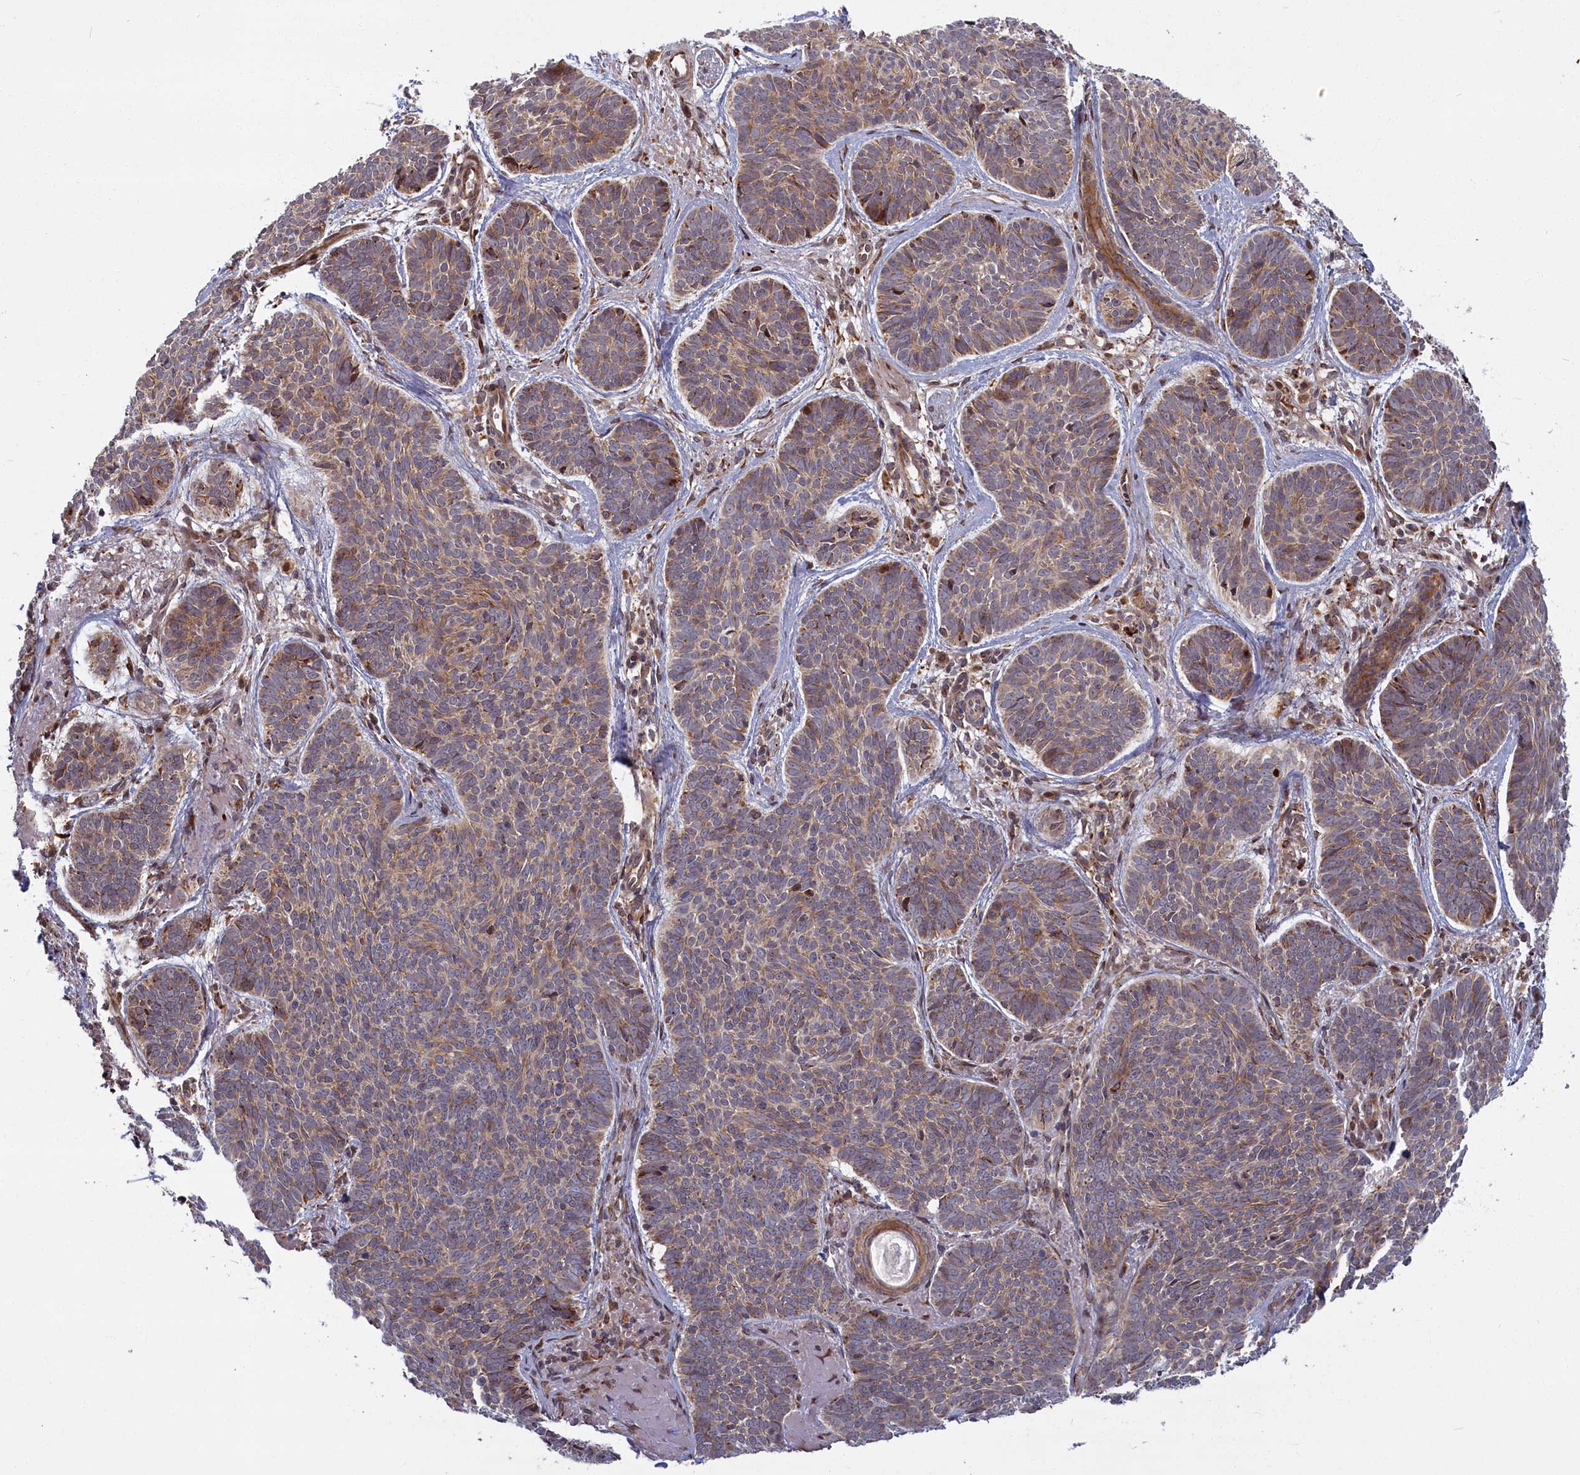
{"staining": {"intensity": "weak", "quantity": ">75%", "location": "cytoplasmic/membranous"}, "tissue": "skin cancer", "cell_type": "Tumor cells", "image_type": "cancer", "snomed": [{"axis": "morphology", "description": "Basal cell carcinoma"}, {"axis": "topography", "description": "Skin"}], "caption": "A low amount of weak cytoplasmic/membranous positivity is identified in about >75% of tumor cells in basal cell carcinoma (skin) tissue. The staining was performed using DAB (3,3'-diaminobenzidine), with brown indicating positive protein expression. Nuclei are stained blue with hematoxylin.", "gene": "PLA2G10", "patient": {"sex": "female", "age": 74}}